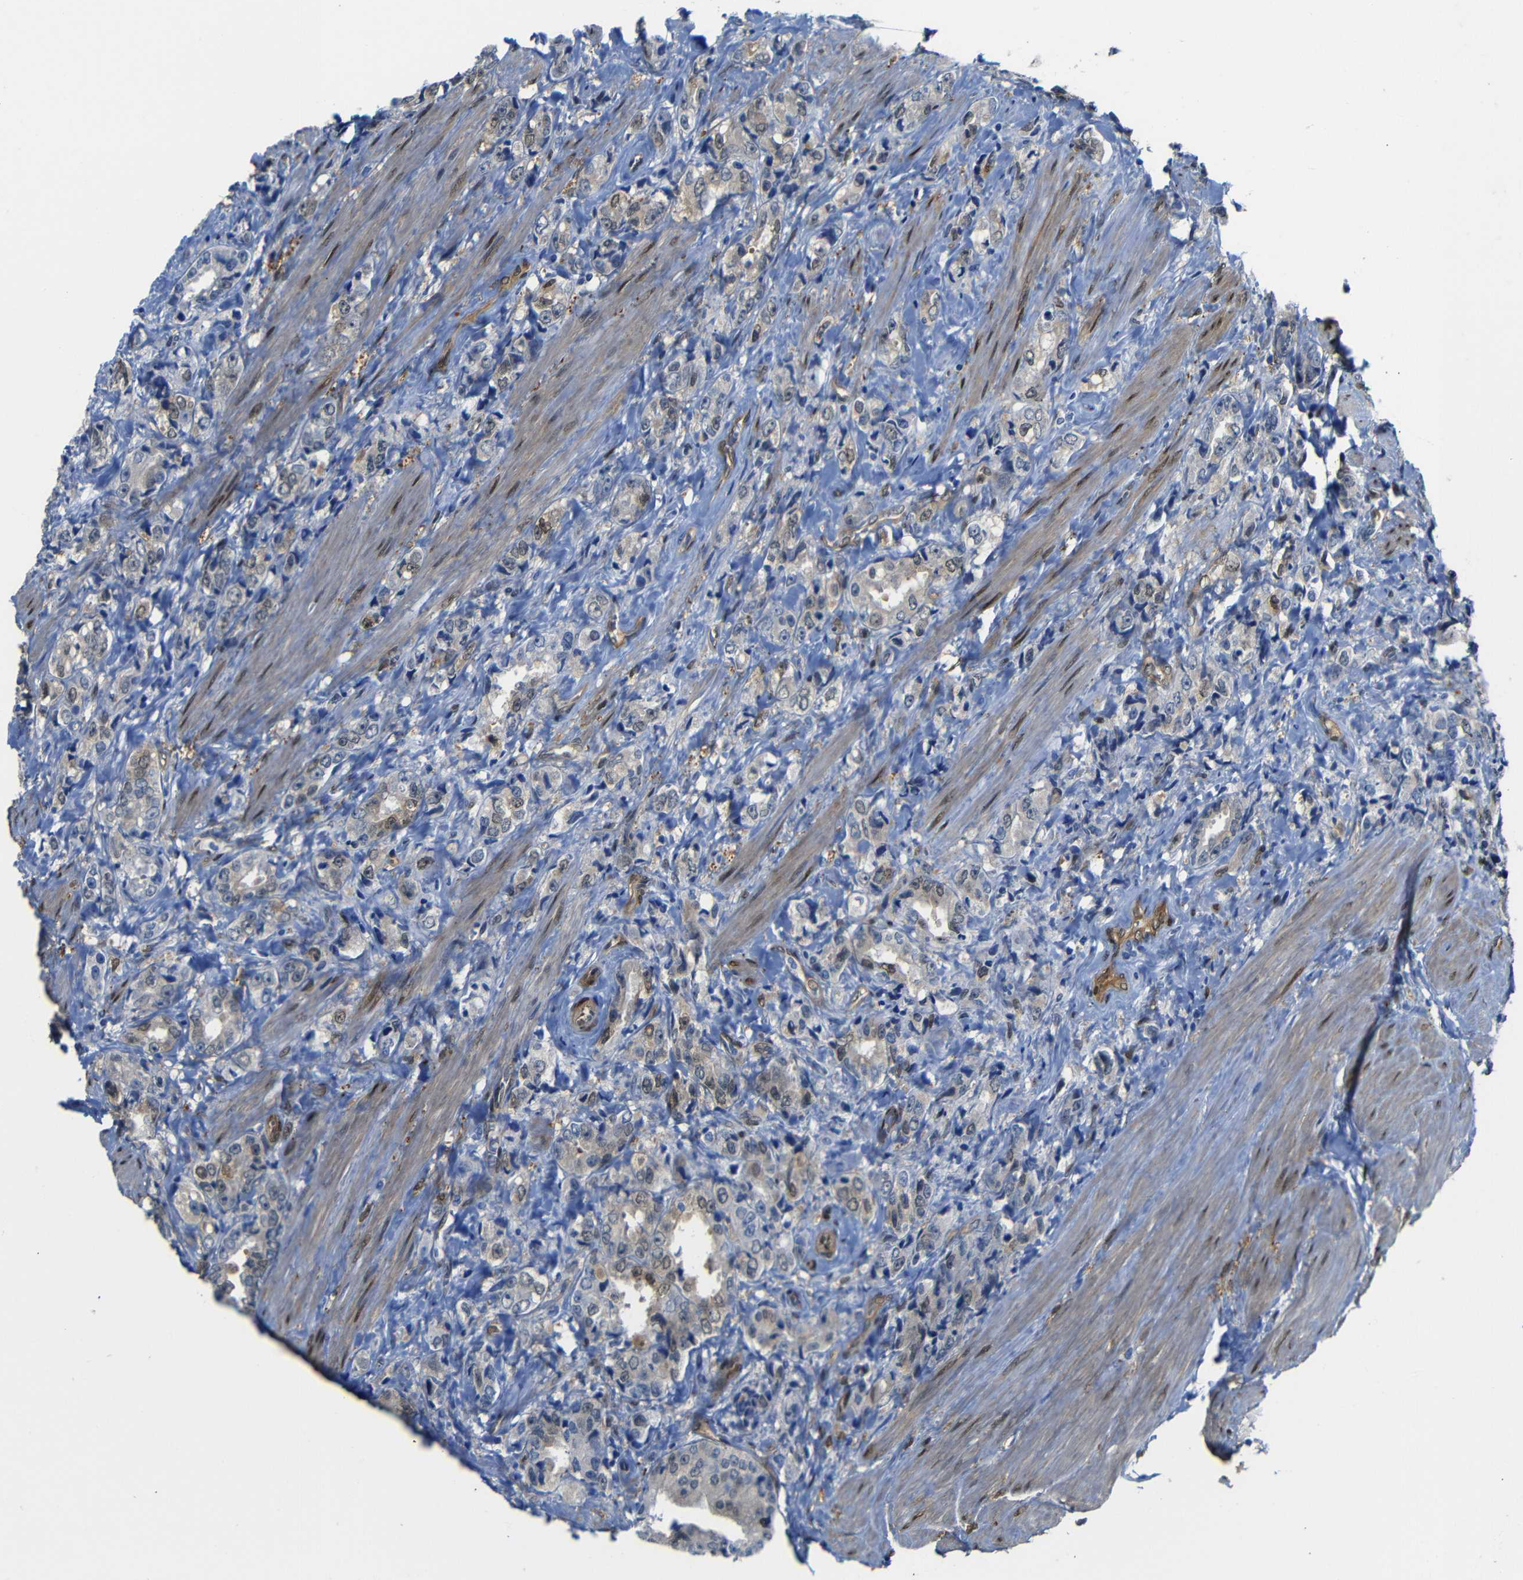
{"staining": {"intensity": "weak", "quantity": "<25%", "location": "cytoplasmic/membranous,nuclear"}, "tissue": "prostate cancer", "cell_type": "Tumor cells", "image_type": "cancer", "snomed": [{"axis": "morphology", "description": "Adenocarcinoma, High grade"}, {"axis": "topography", "description": "Prostate"}], "caption": "The IHC histopathology image has no significant positivity in tumor cells of adenocarcinoma (high-grade) (prostate) tissue. (Immunohistochemistry, brightfield microscopy, high magnification).", "gene": "YAP1", "patient": {"sex": "male", "age": 61}}